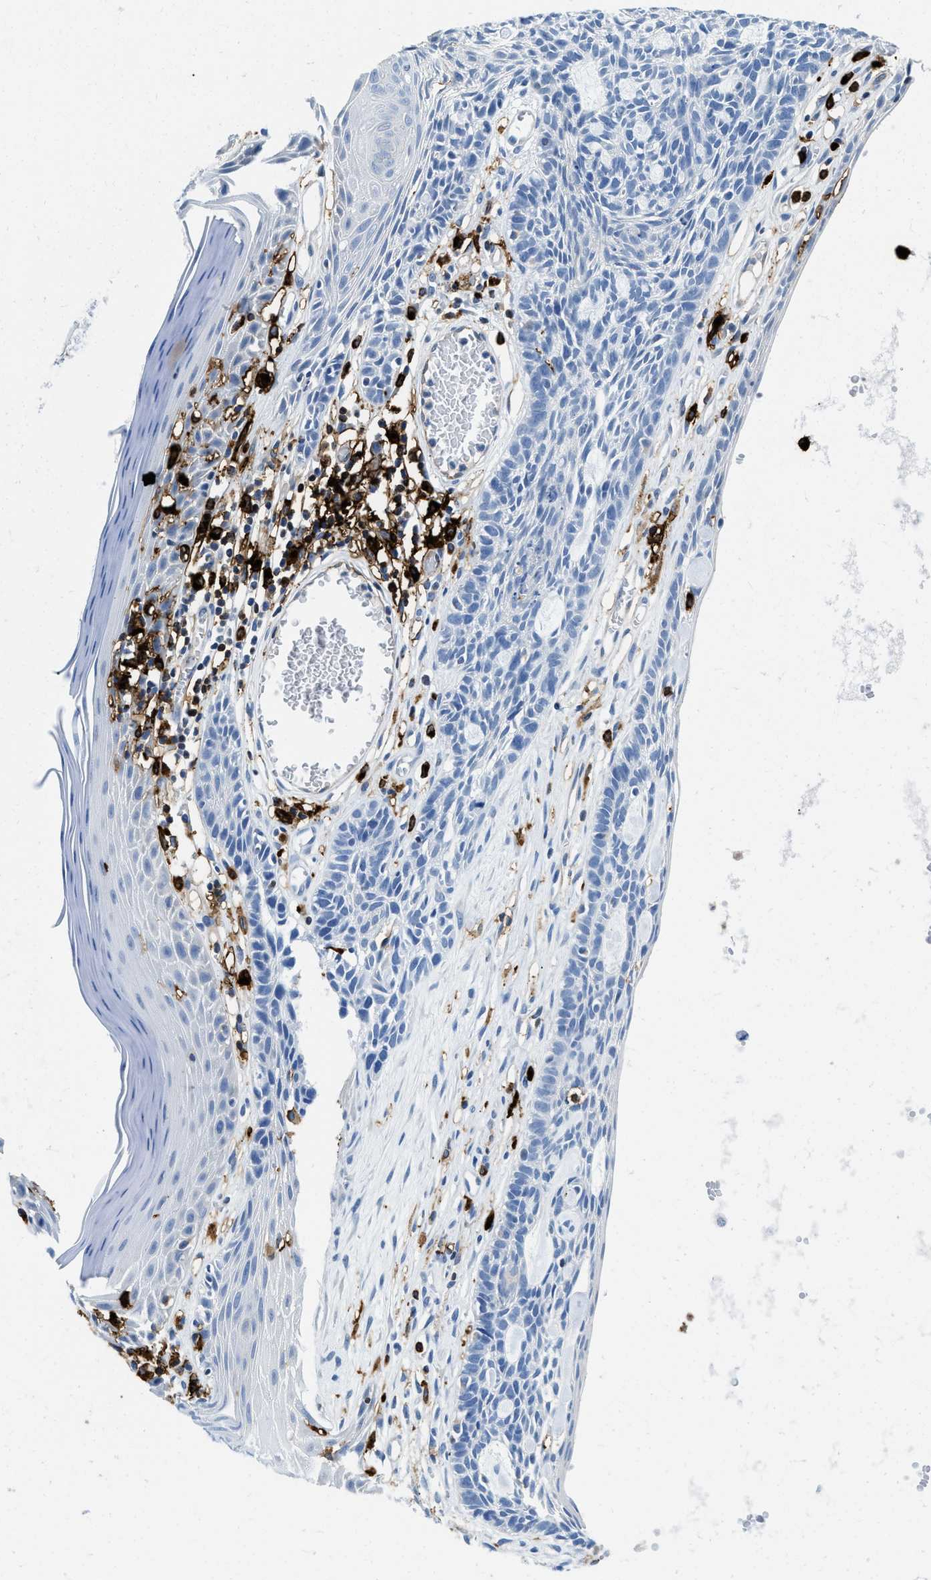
{"staining": {"intensity": "negative", "quantity": "none", "location": "none"}, "tissue": "skin cancer", "cell_type": "Tumor cells", "image_type": "cancer", "snomed": [{"axis": "morphology", "description": "Basal cell carcinoma"}, {"axis": "topography", "description": "Skin"}], "caption": "Tumor cells show no significant expression in skin cancer.", "gene": "CD226", "patient": {"sex": "male", "age": 67}}